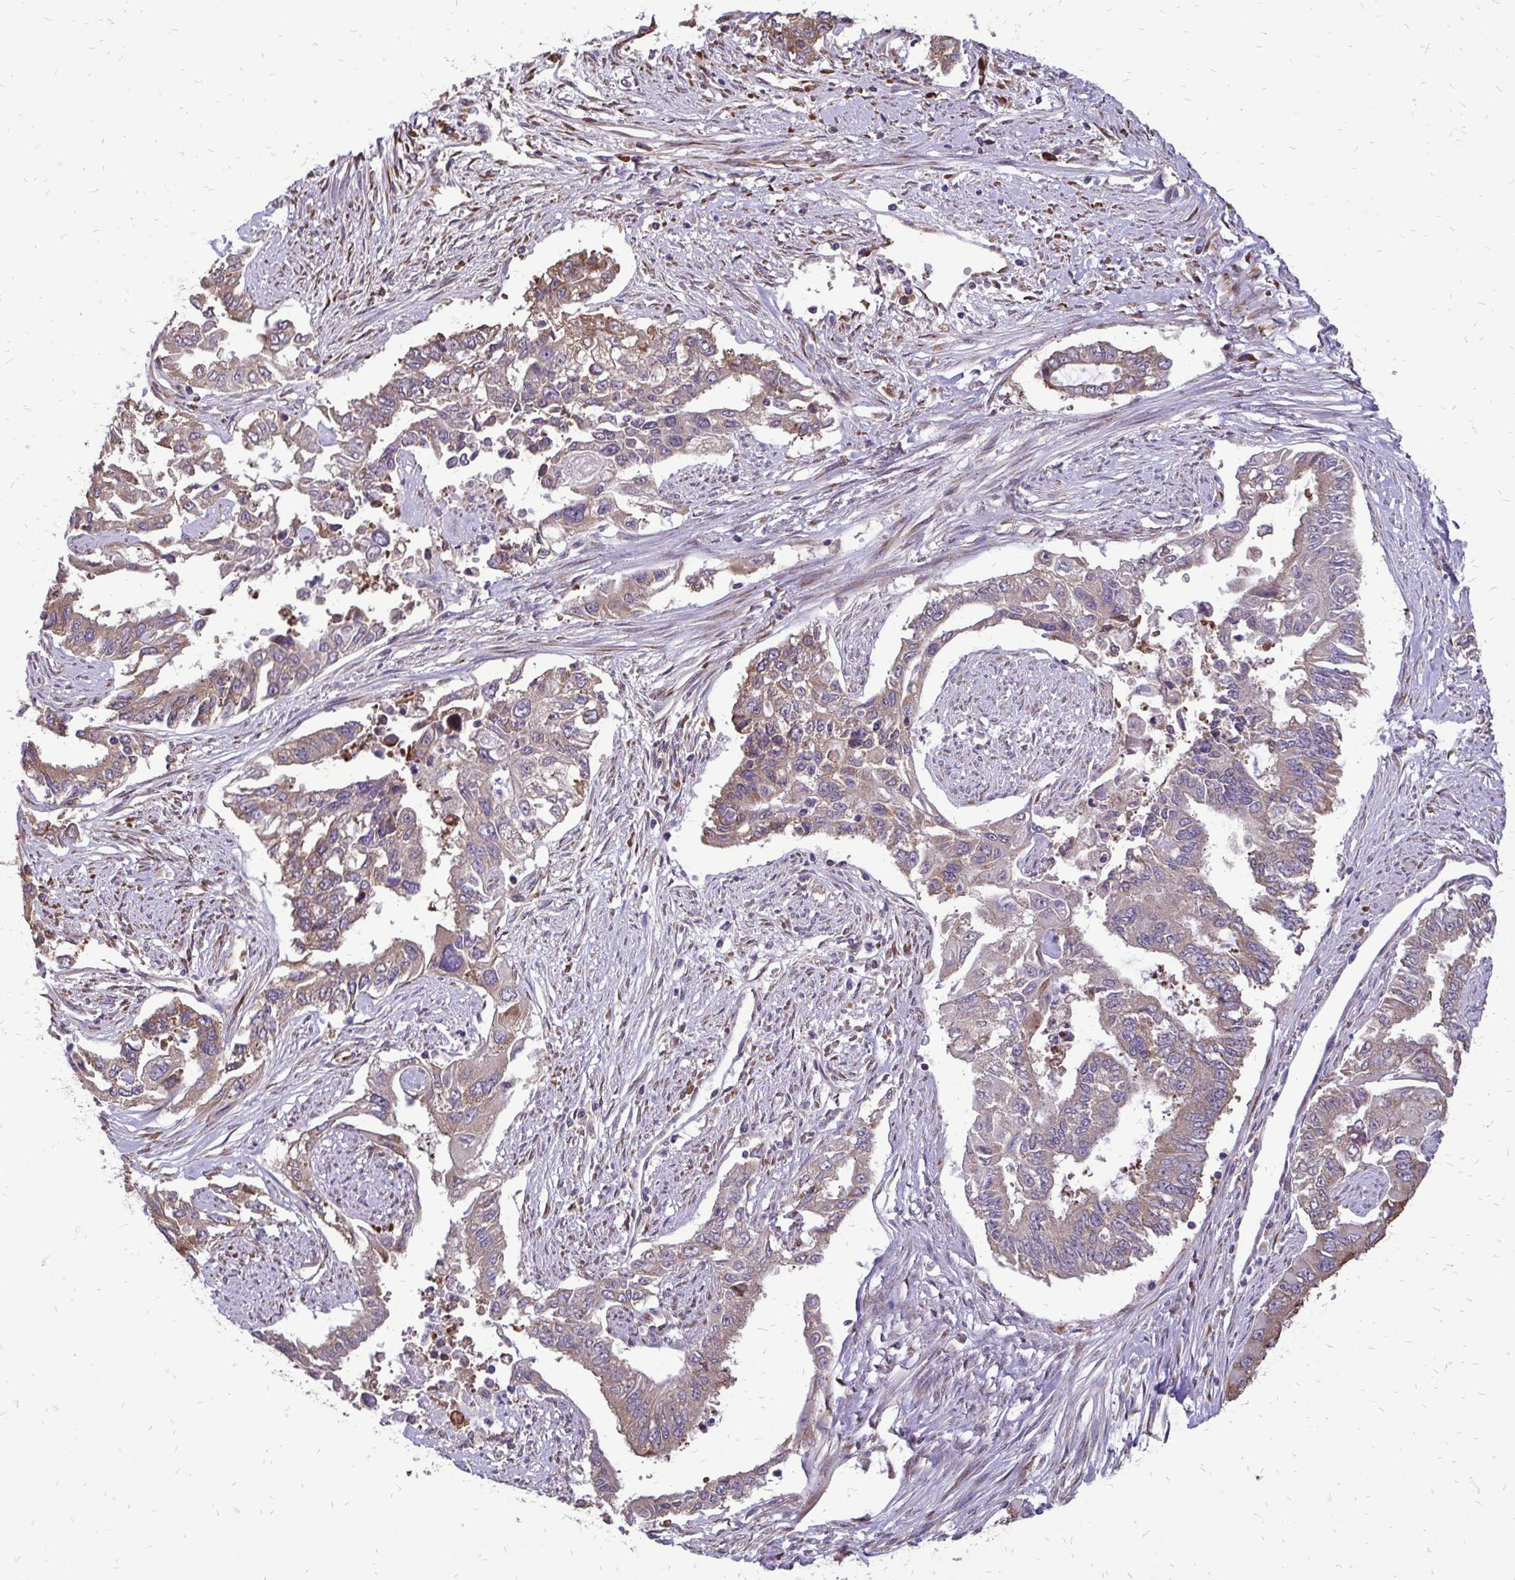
{"staining": {"intensity": "moderate", "quantity": "25%-75%", "location": "cytoplasmic/membranous"}, "tissue": "endometrial cancer", "cell_type": "Tumor cells", "image_type": "cancer", "snomed": [{"axis": "morphology", "description": "Adenocarcinoma, NOS"}, {"axis": "topography", "description": "Uterus"}], "caption": "Endometrial cancer (adenocarcinoma) stained with a brown dye reveals moderate cytoplasmic/membranous positive expression in about 25%-75% of tumor cells.", "gene": "RPS3", "patient": {"sex": "female", "age": 59}}